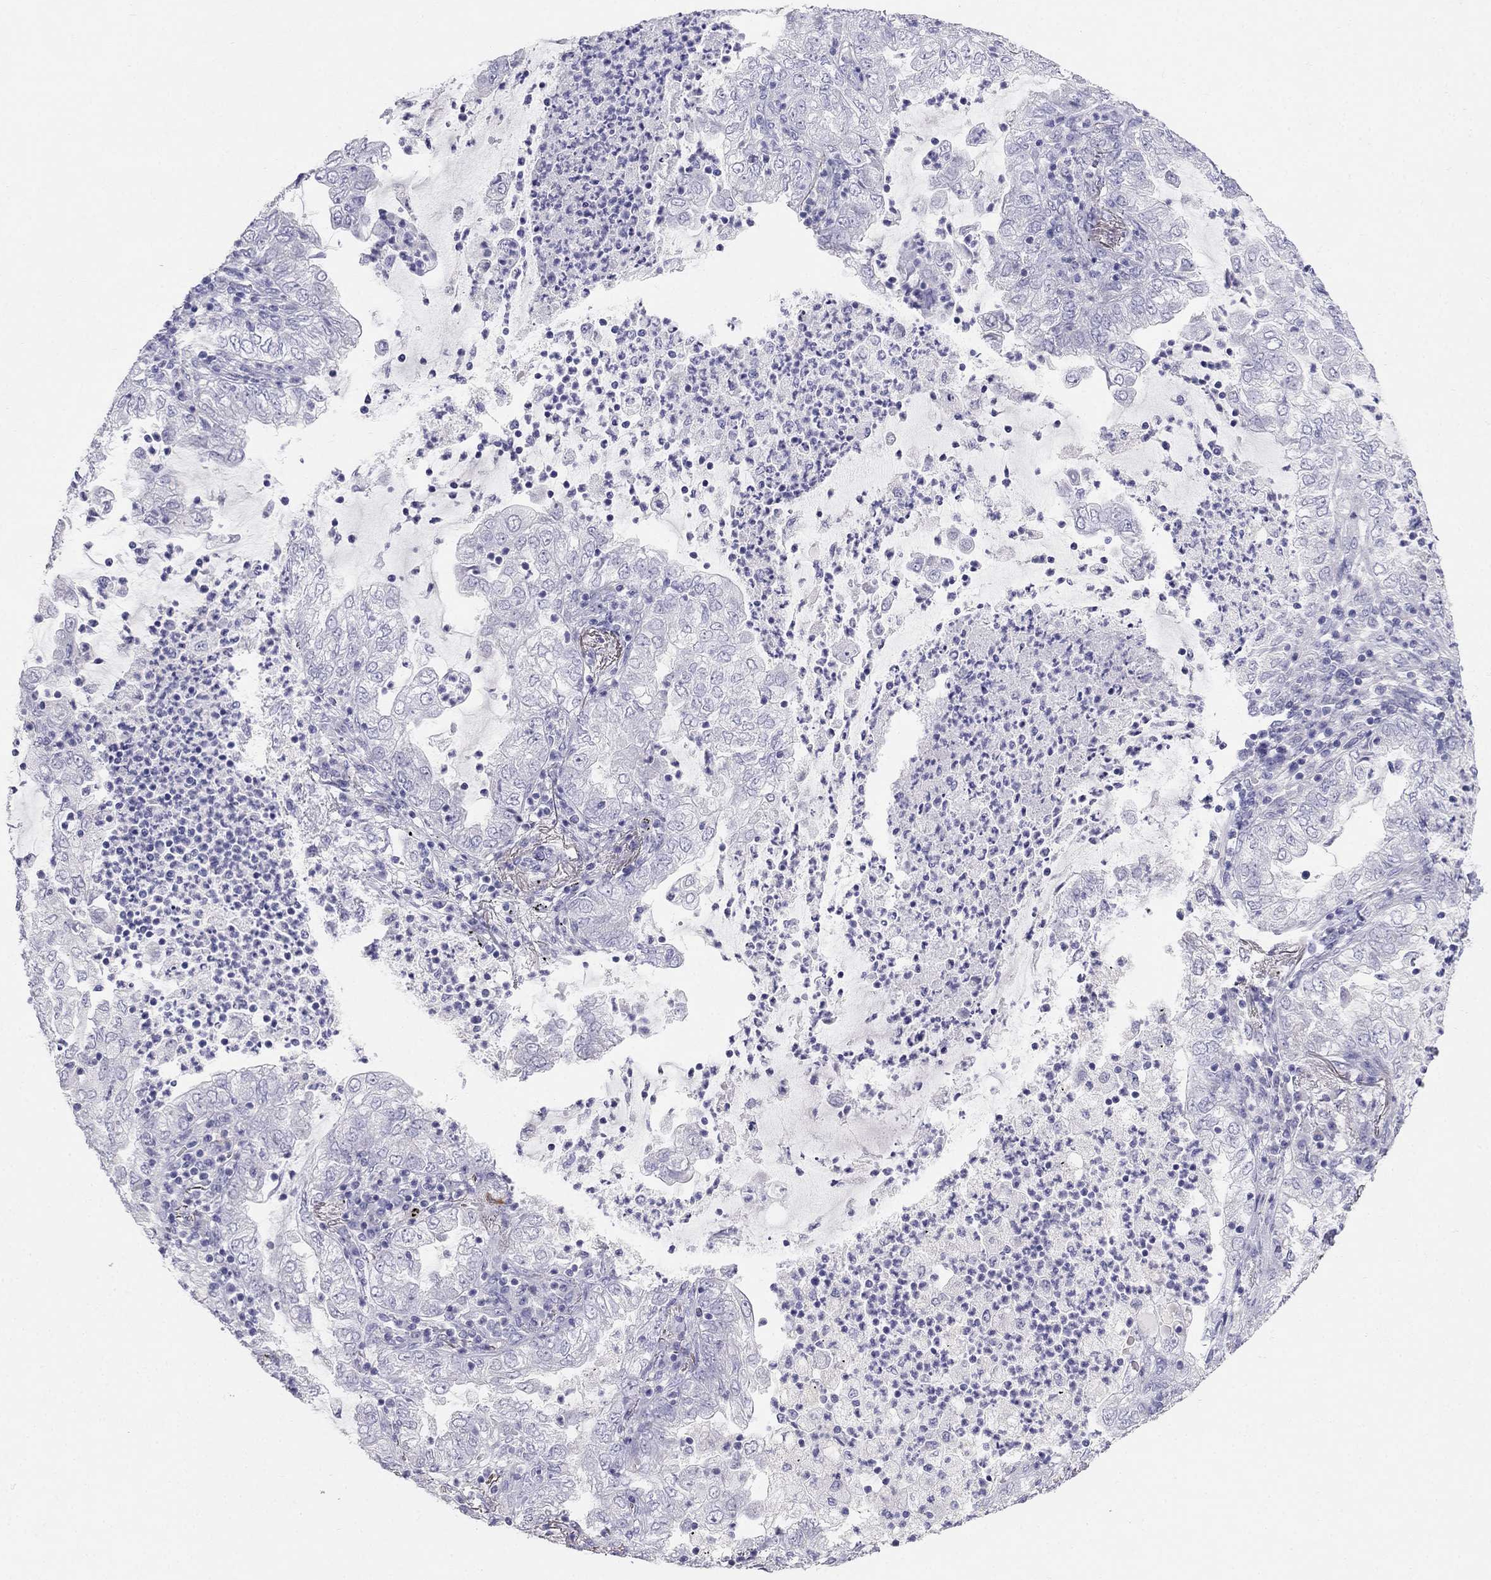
{"staining": {"intensity": "negative", "quantity": "none", "location": "none"}, "tissue": "lung cancer", "cell_type": "Tumor cells", "image_type": "cancer", "snomed": [{"axis": "morphology", "description": "Adenocarcinoma, NOS"}, {"axis": "topography", "description": "Lung"}], "caption": "Tumor cells show no significant protein staining in lung cancer.", "gene": "RFLNA", "patient": {"sex": "female", "age": 73}}